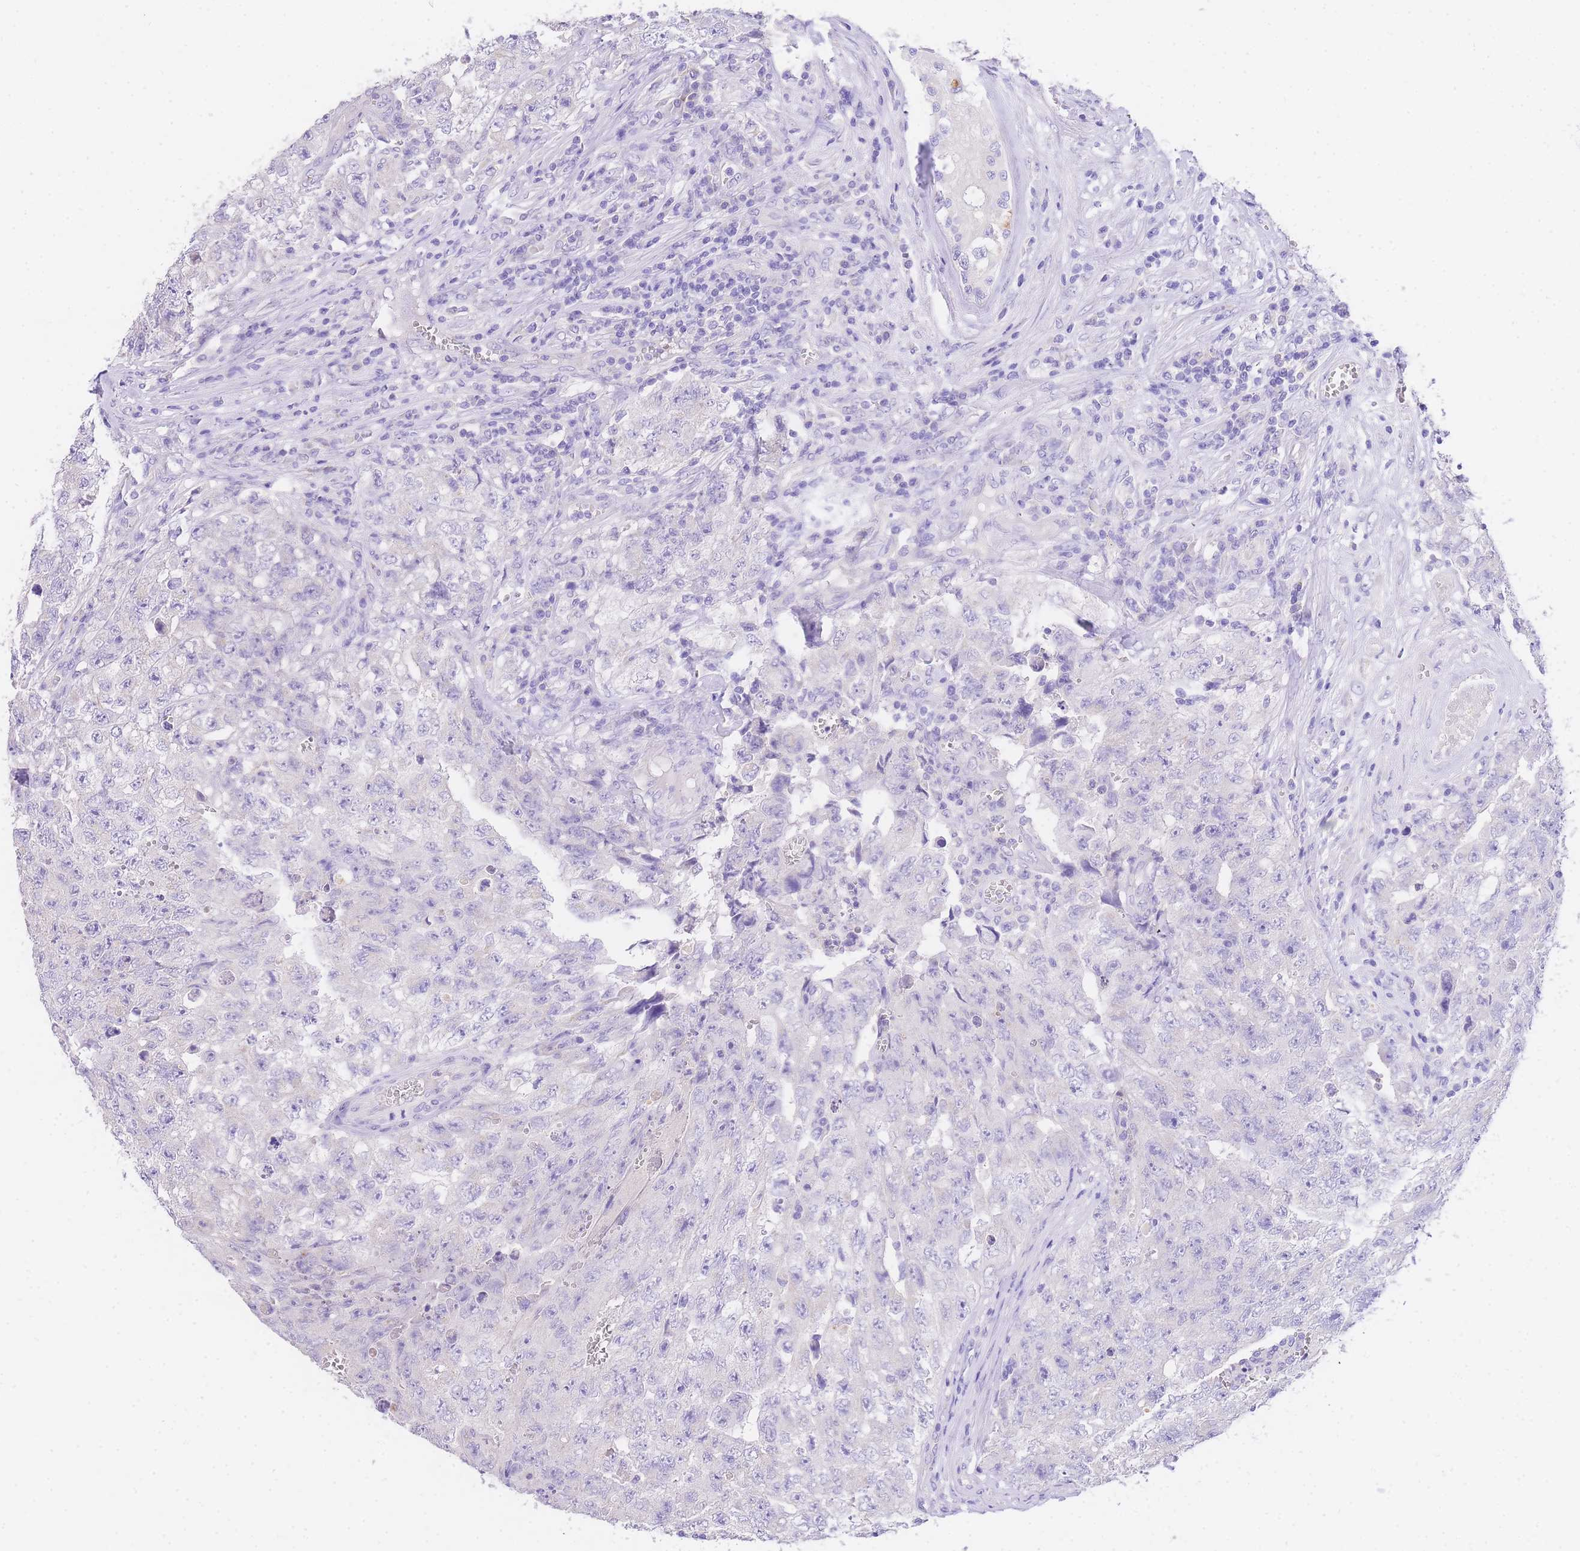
{"staining": {"intensity": "negative", "quantity": "none", "location": "none"}, "tissue": "testis cancer", "cell_type": "Tumor cells", "image_type": "cancer", "snomed": [{"axis": "morphology", "description": "Carcinoma, Embryonal, NOS"}, {"axis": "topography", "description": "Testis"}], "caption": "This is an IHC photomicrograph of human embryonal carcinoma (testis). There is no staining in tumor cells.", "gene": "EPN2", "patient": {"sex": "male", "age": 17}}